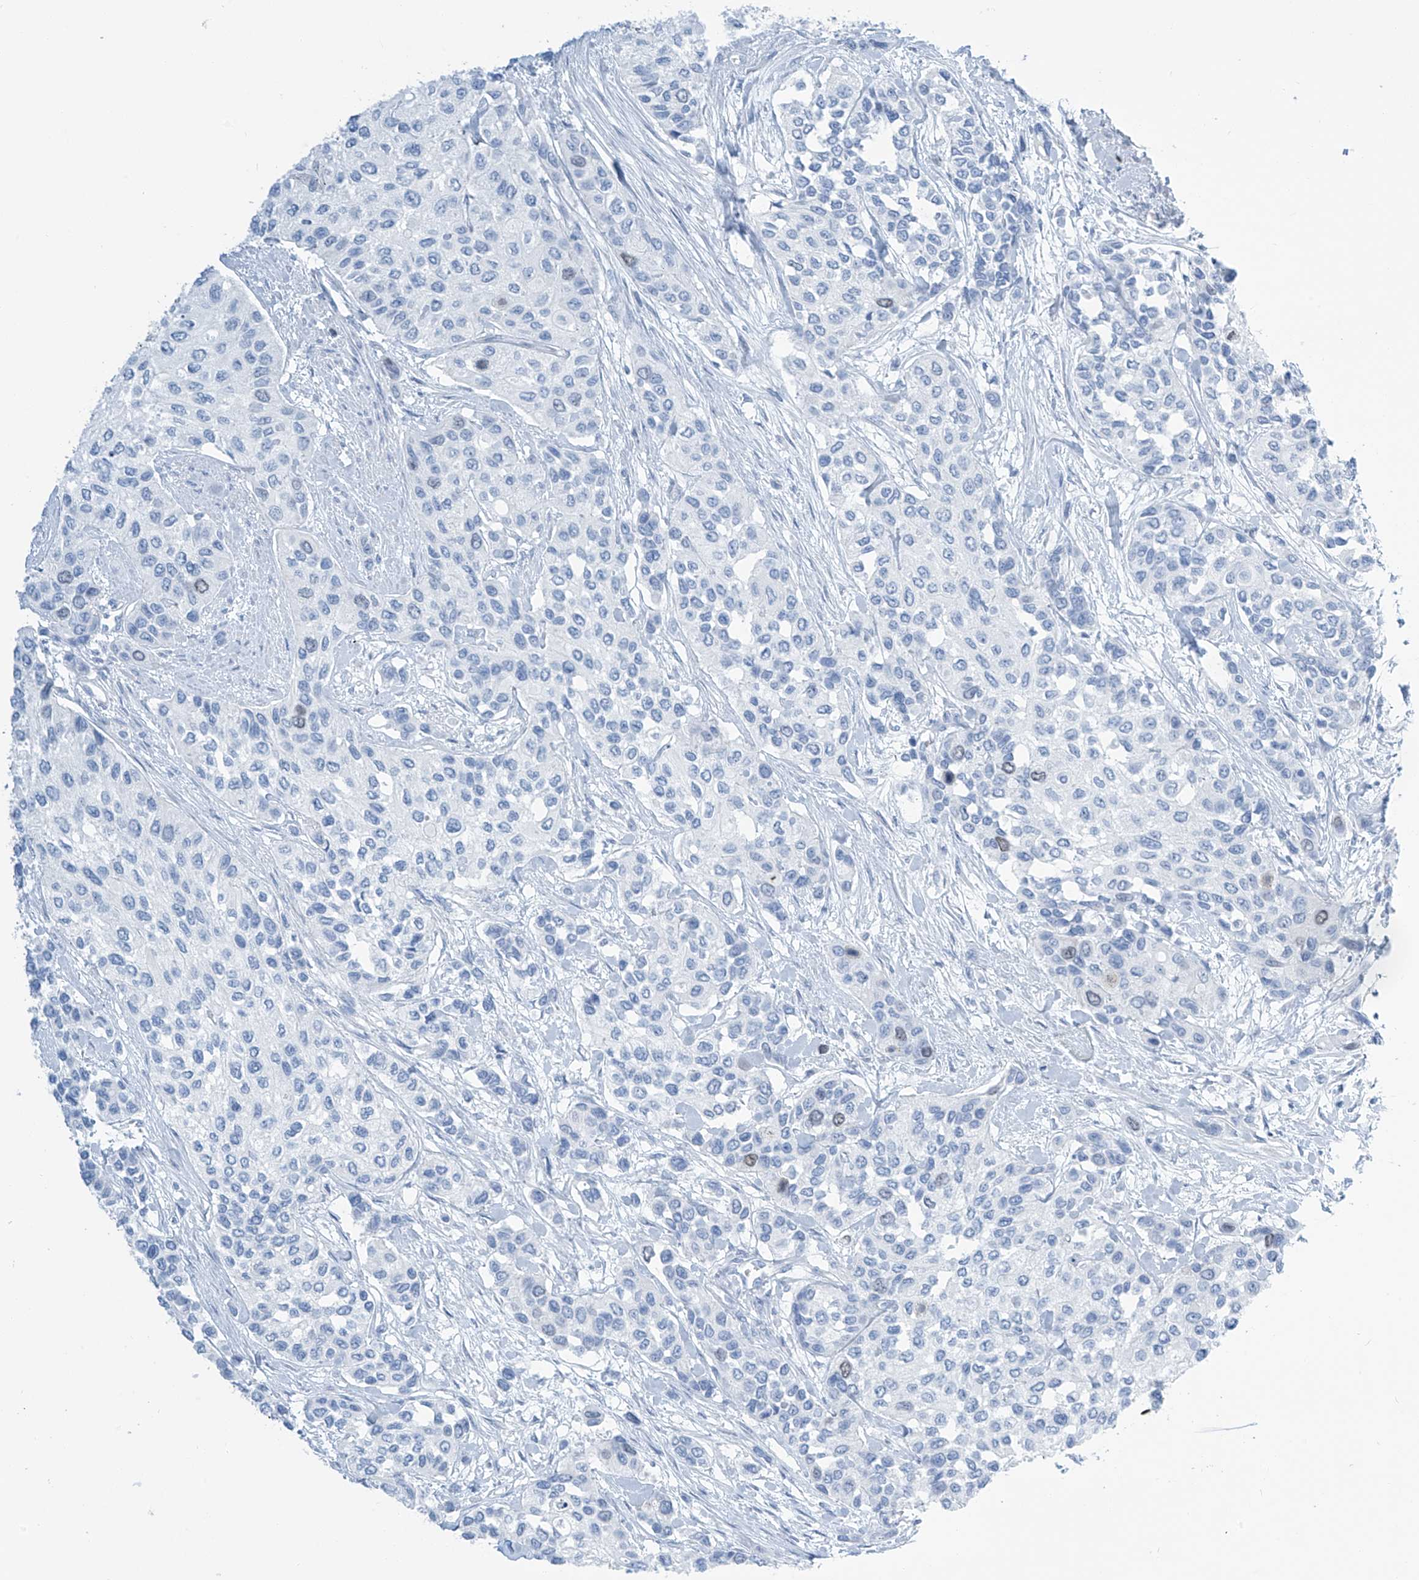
{"staining": {"intensity": "negative", "quantity": "none", "location": "none"}, "tissue": "urothelial cancer", "cell_type": "Tumor cells", "image_type": "cancer", "snomed": [{"axis": "morphology", "description": "Normal tissue, NOS"}, {"axis": "morphology", "description": "Urothelial carcinoma, High grade"}, {"axis": "topography", "description": "Vascular tissue"}, {"axis": "topography", "description": "Urinary bladder"}], "caption": "A photomicrograph of urothelial carcinoma (high-grade) stained for a protein shows no brown staining in tumor cells.", "gene": "SGO2", "patient": {"sex": "female", "age": 56}}